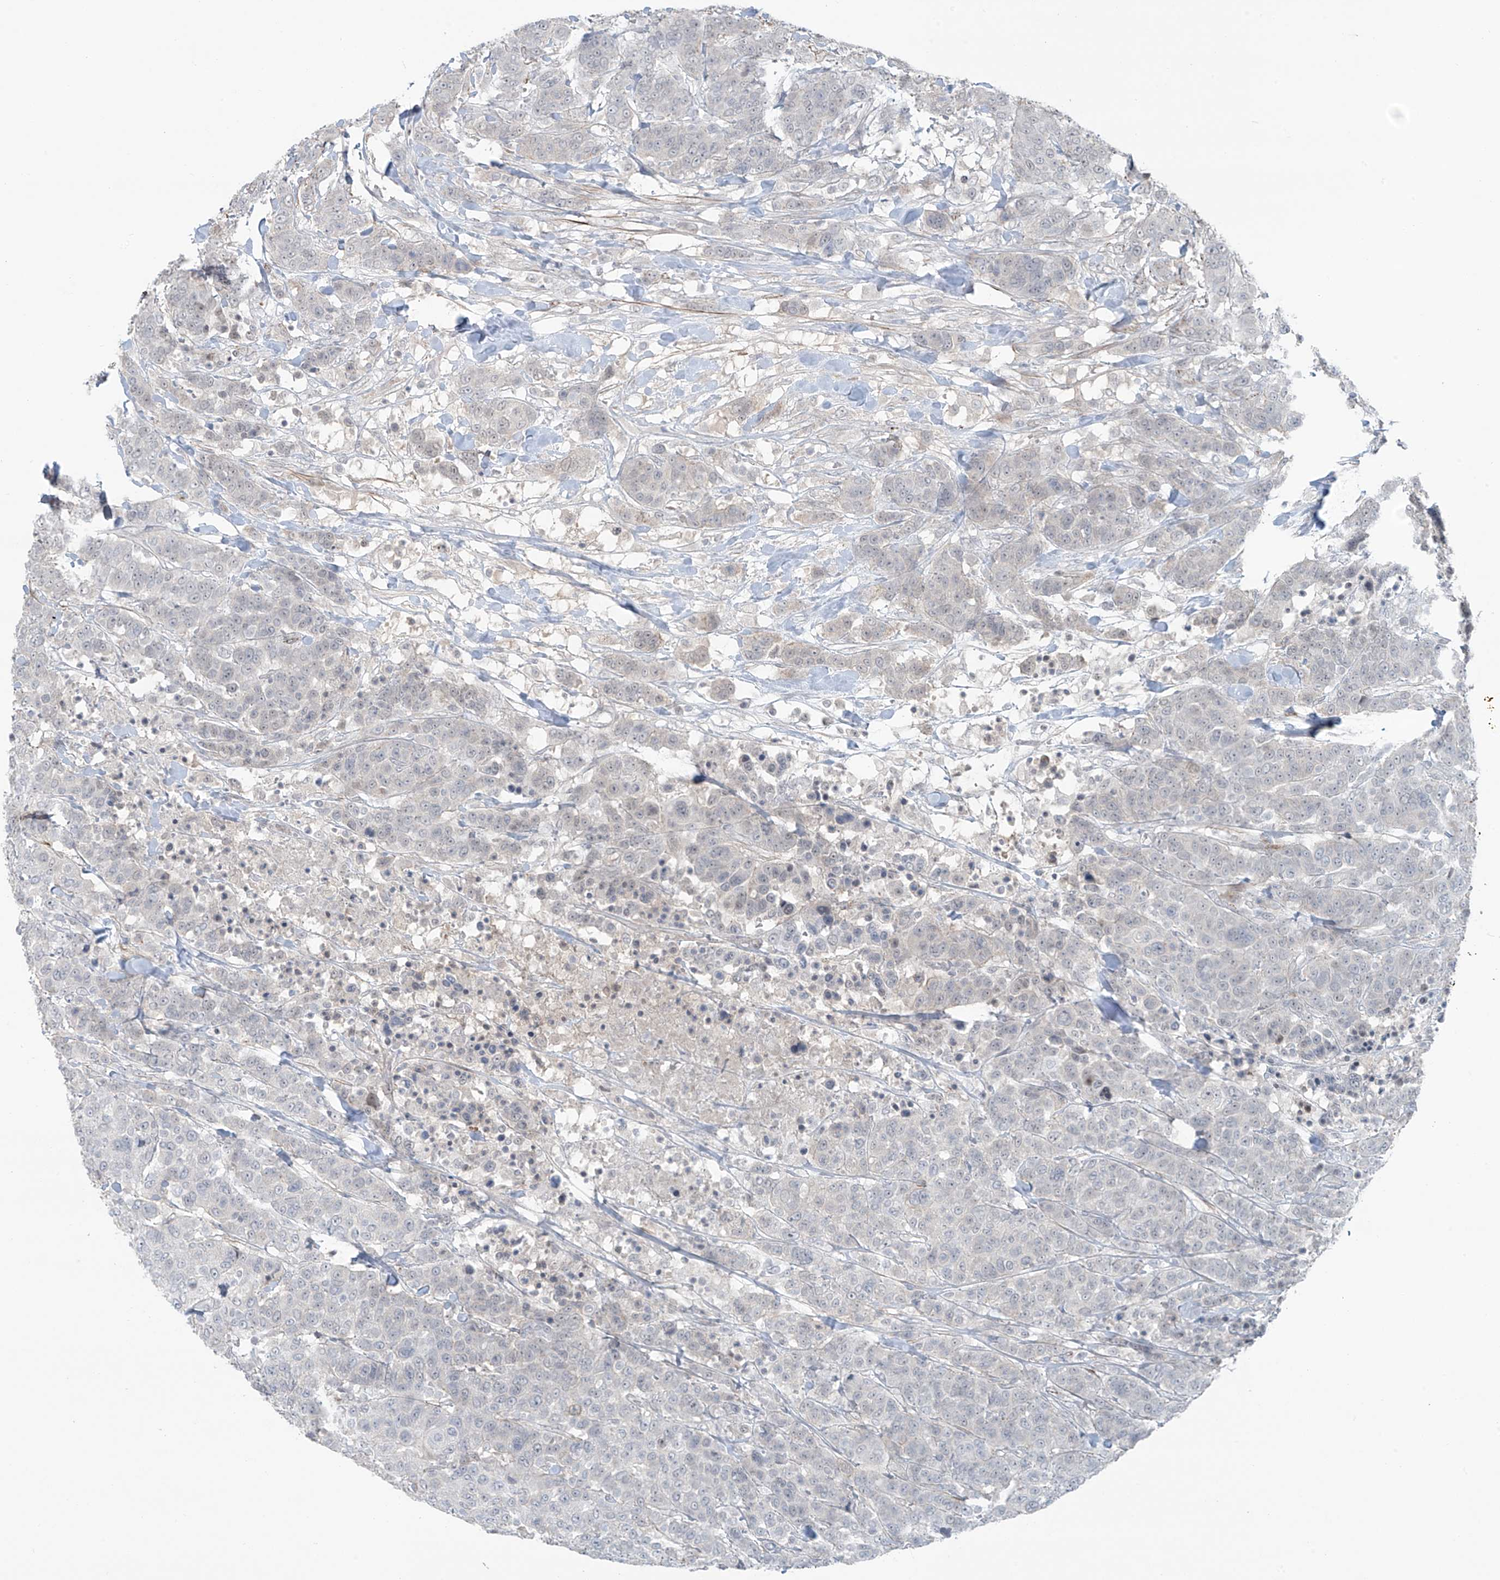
{"staining": {"intensity": "negative", "quantity": "none", "location": "none"}, "tissue": "breast cancer", "cell_type": "Tumor cells", "image_type": "cancer", "snomed": [{"axis": "morphology", "description": "Duct carcinoma"}, {"axis": "topography", "description": "Breast"}], "caption": "Immunohistochemistry (IHC) image of neoplastic tissue: human infiltrating ductal carcinoma (breast) stained with DAB reveals no significant protein positivity in tumor cells. (Immunohistochemistry (IHC), brightfield microscopy, high magnification).", "gene": "RASGEF1A", "patient": {"sex": "female", "age": 37}}